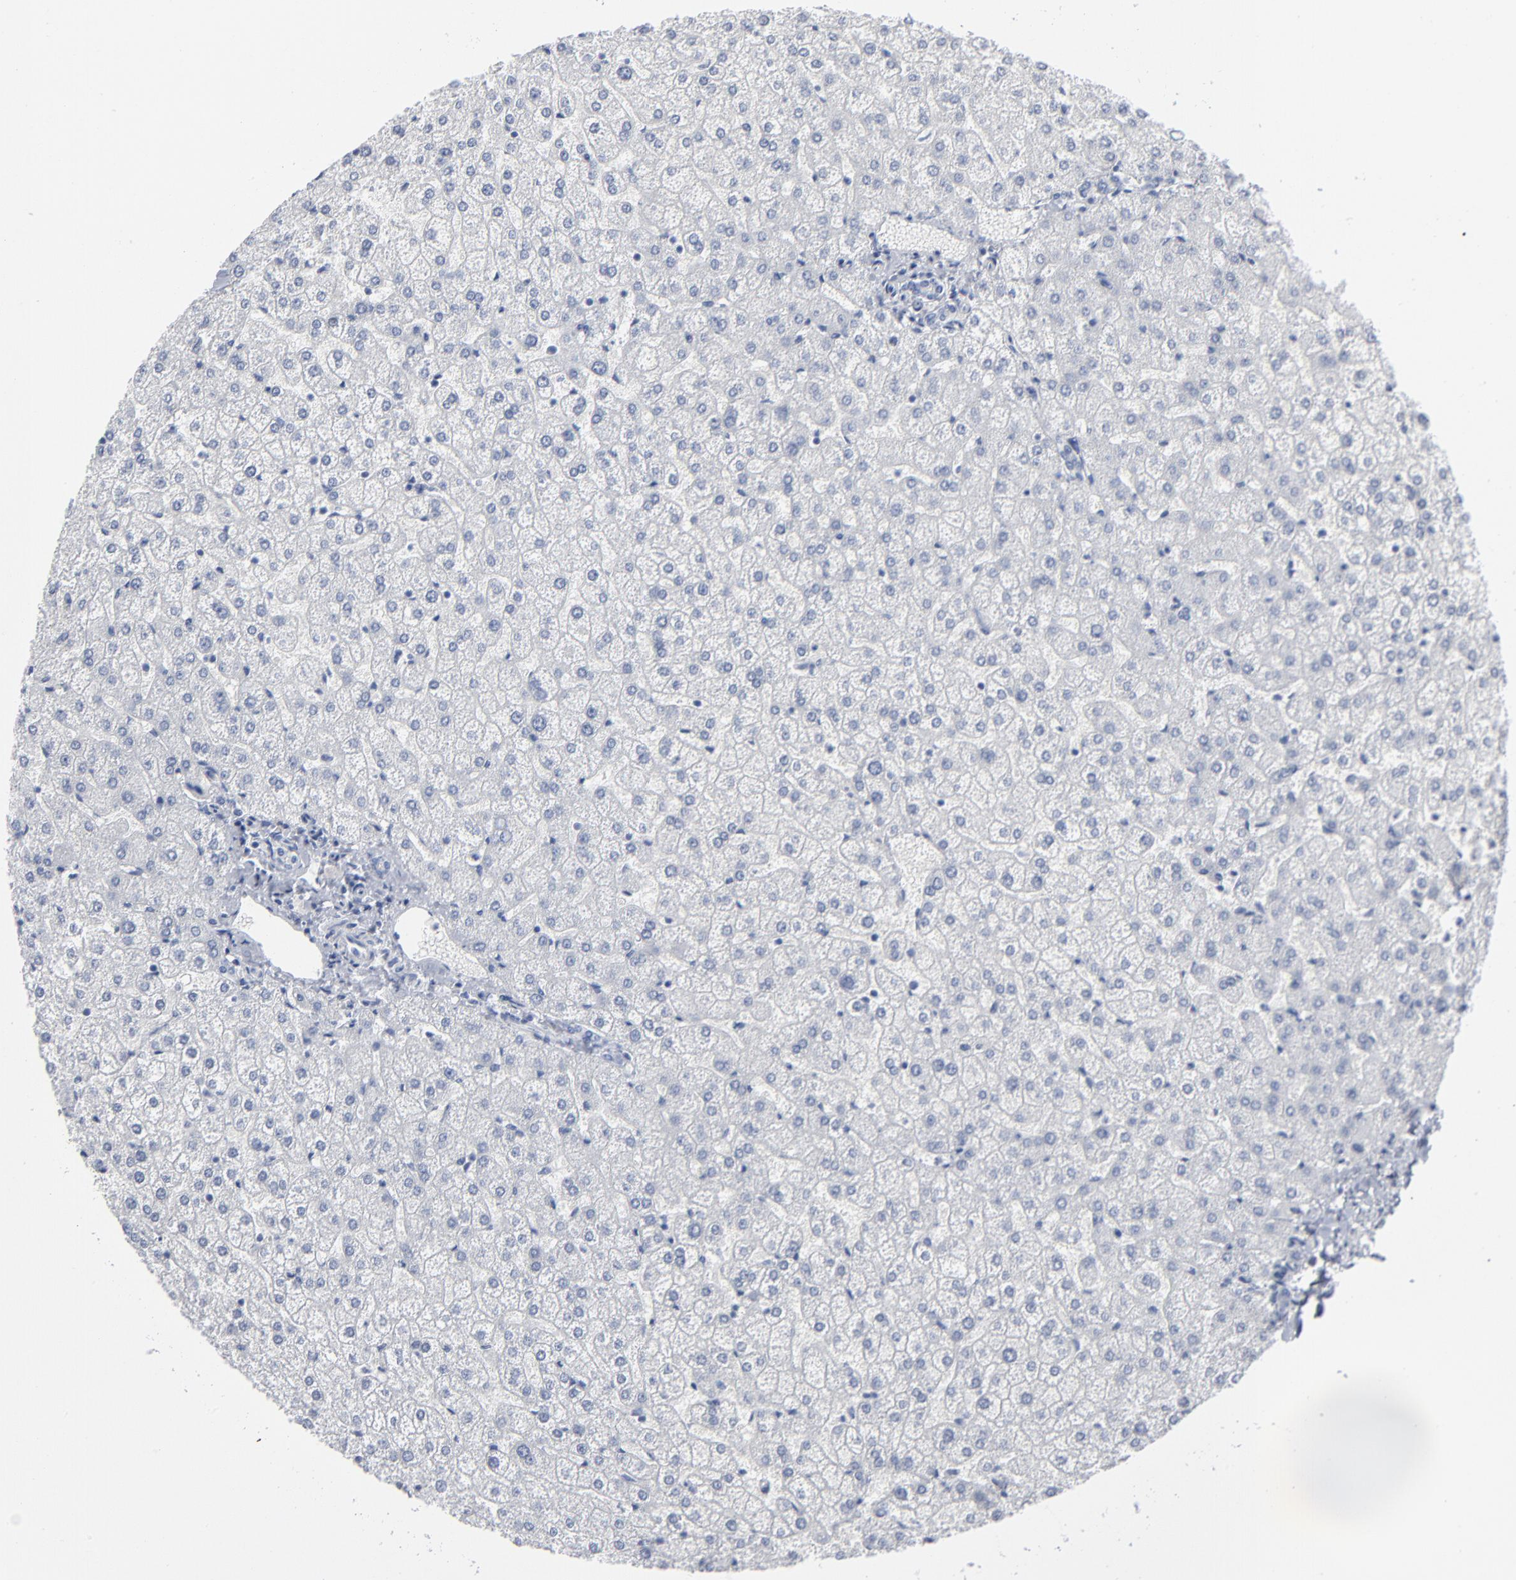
{"staining": {"intensity": "negative", "quantity": "none", "location": "none"}, "tissue": "liver", "cell_type": "Cholangiocytes", "image_type": "normal", "snomed": [{"axis": "morphology", "description": "Normal tissue, NOS"}, {"axis": "topography", "description": "Liver"}], "caption": "The micrograph exhibits no significant positivity in cholangiocytes of liver. (Brightfield microscopy of DAB (3,3'-diaminobenzidine) IHC at high magnification).", "gene": "PAGE1", "patient": {"sex": "female", "age": 32}}